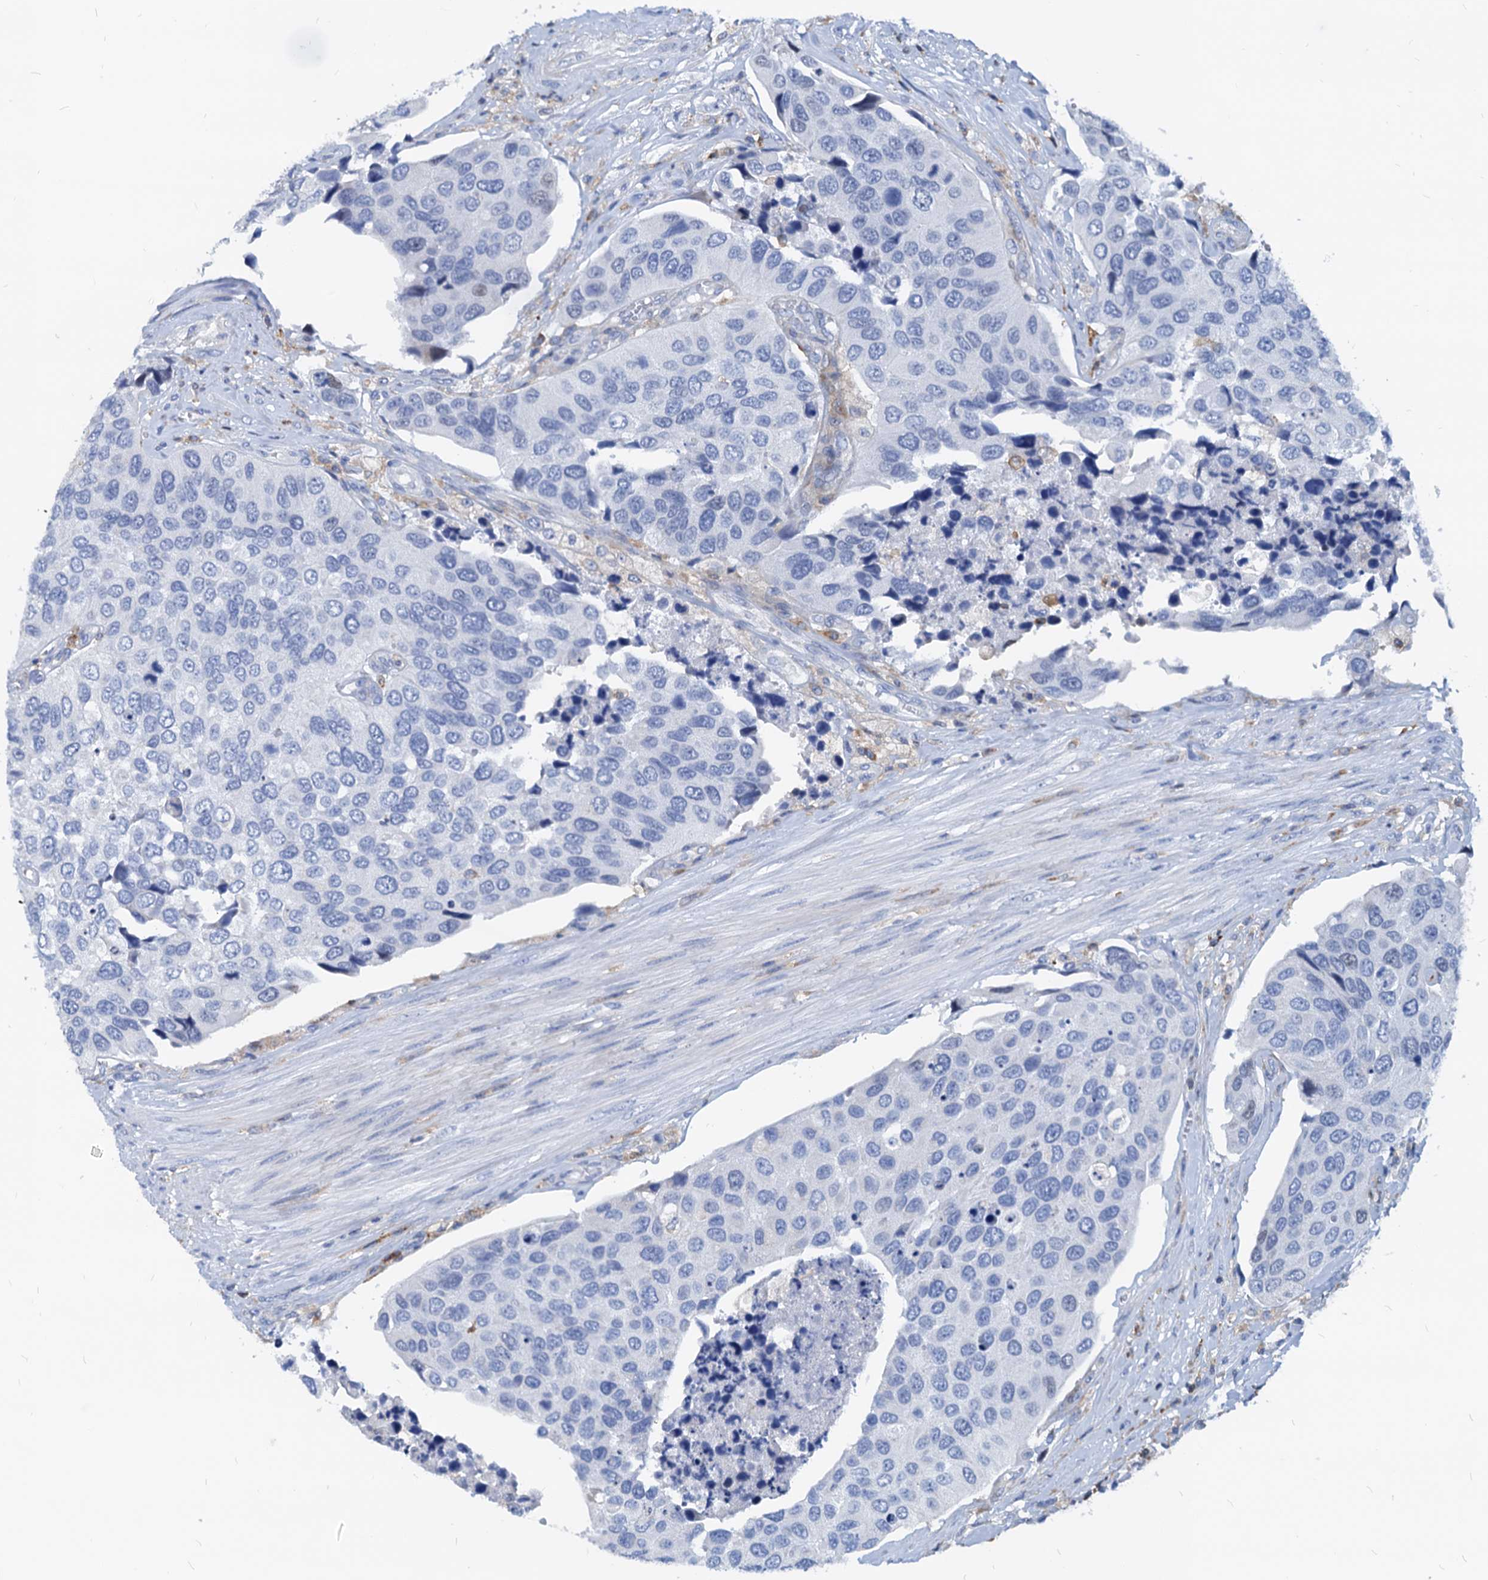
{"staining": {"intensity": "negative", "quantity": "none", "location": "none"}, "tissue": "urothelial cancer", "cell_type": "Tumor cells", "image_type": "cancer", "snomed": [{"axis": "morphology", "description": "Urothelial carcinoma, High grade"}, {"axis": "topography", "description": "Urinary bladder"}], "caption": "A high-resolution micrograph shows immunohistochemistry staining of high-grade urothelial carcinoma, which shows no significant positivity in tumor cells.", "gene": "LCP2", "patient": {"sex": "male", "age": 74}}